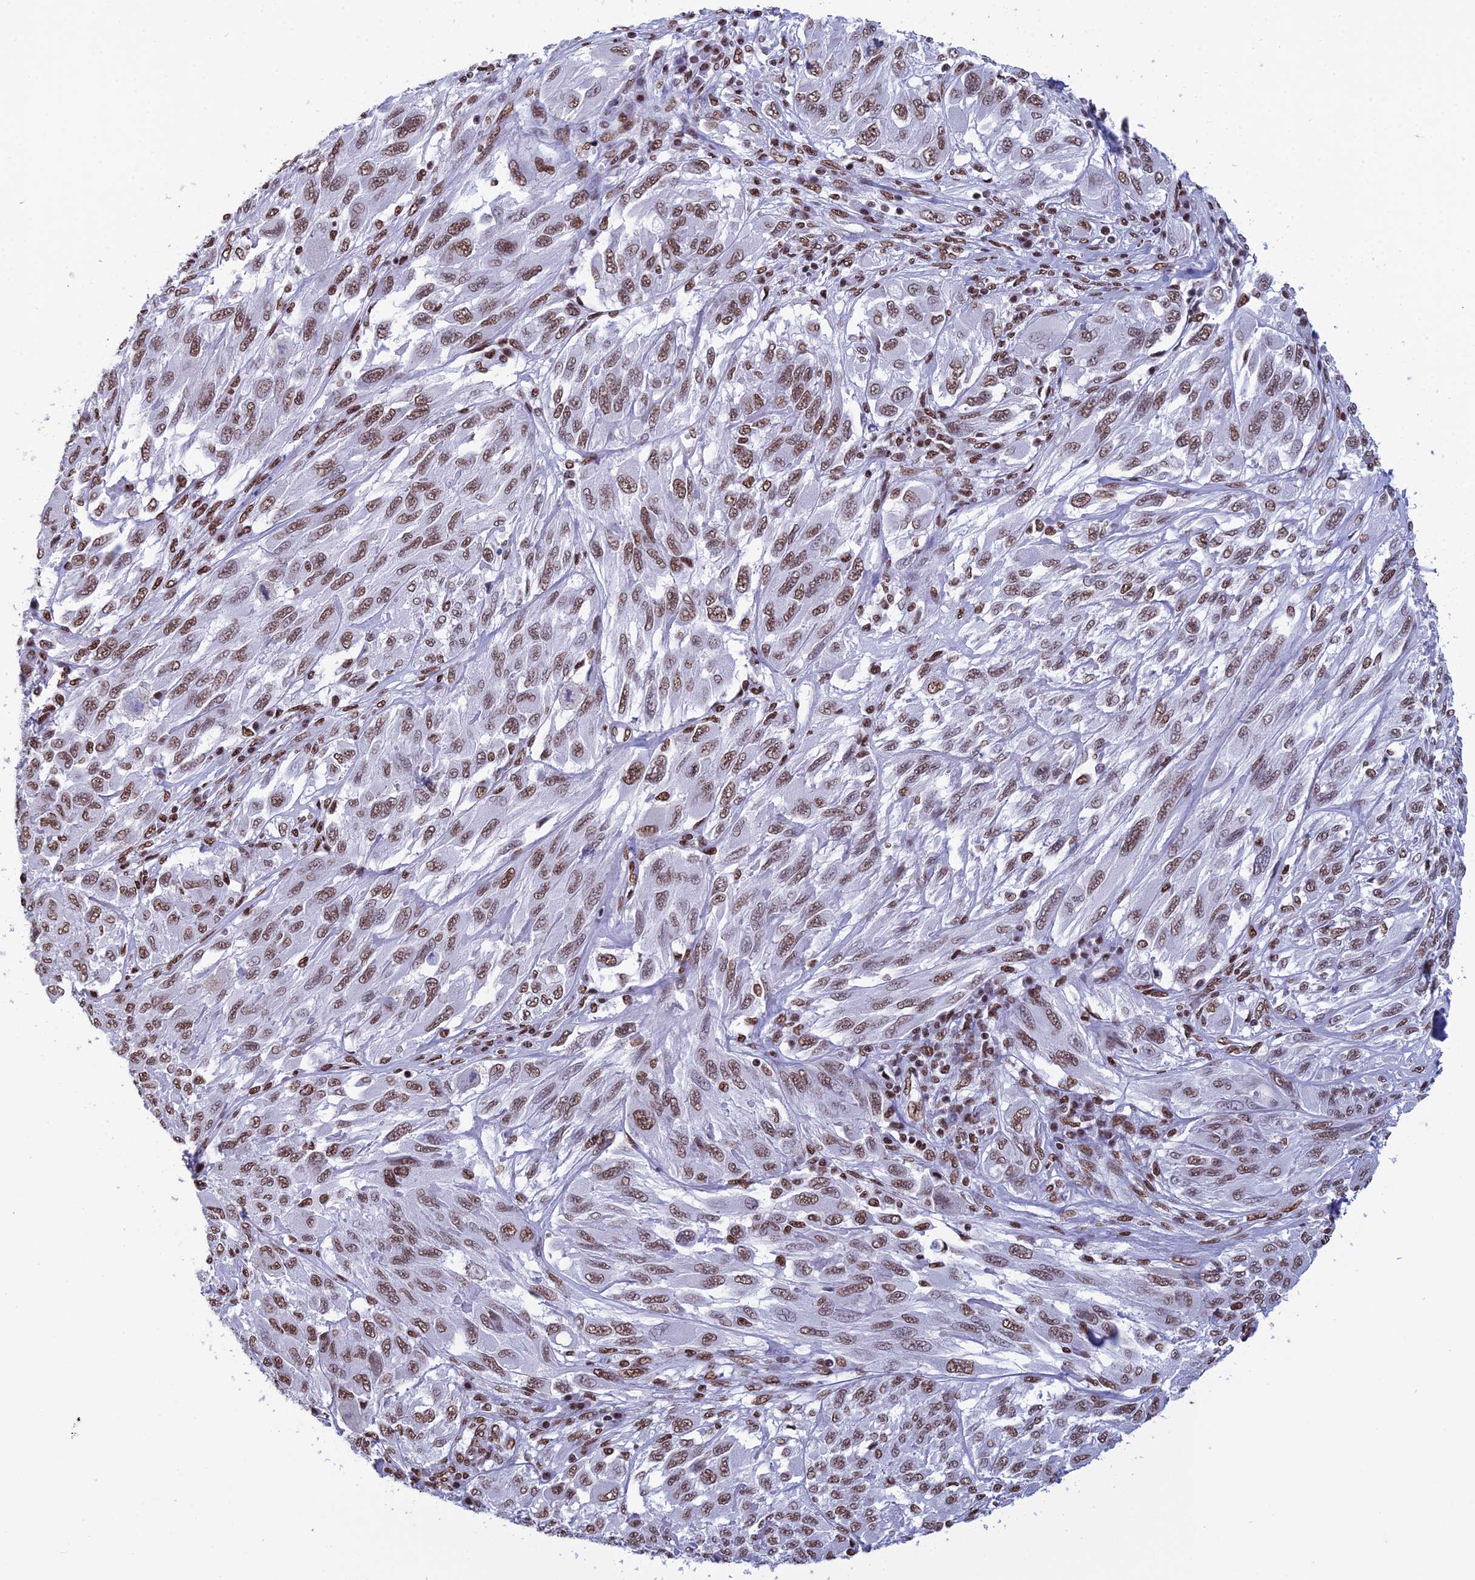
{"staining": {"intensity": "moderate", "quantity": ">75%", "location": "nuclear"}, "tissue": "melanoma", "cell_type": "Tumor cells", "image_type": "cancer", "snomed": [{"axis": "morphology", "description": "Malignant melanoma, NOS"}, {"axis": "topography", "description": "Skin"}], "caption": "Human melanoma stained with a brown dye displays moderate nuclear positive positivity in about >75% of tumor cells.", "gene": "PRAMEF12", "patient": {"sex": "female", "age": 91}}